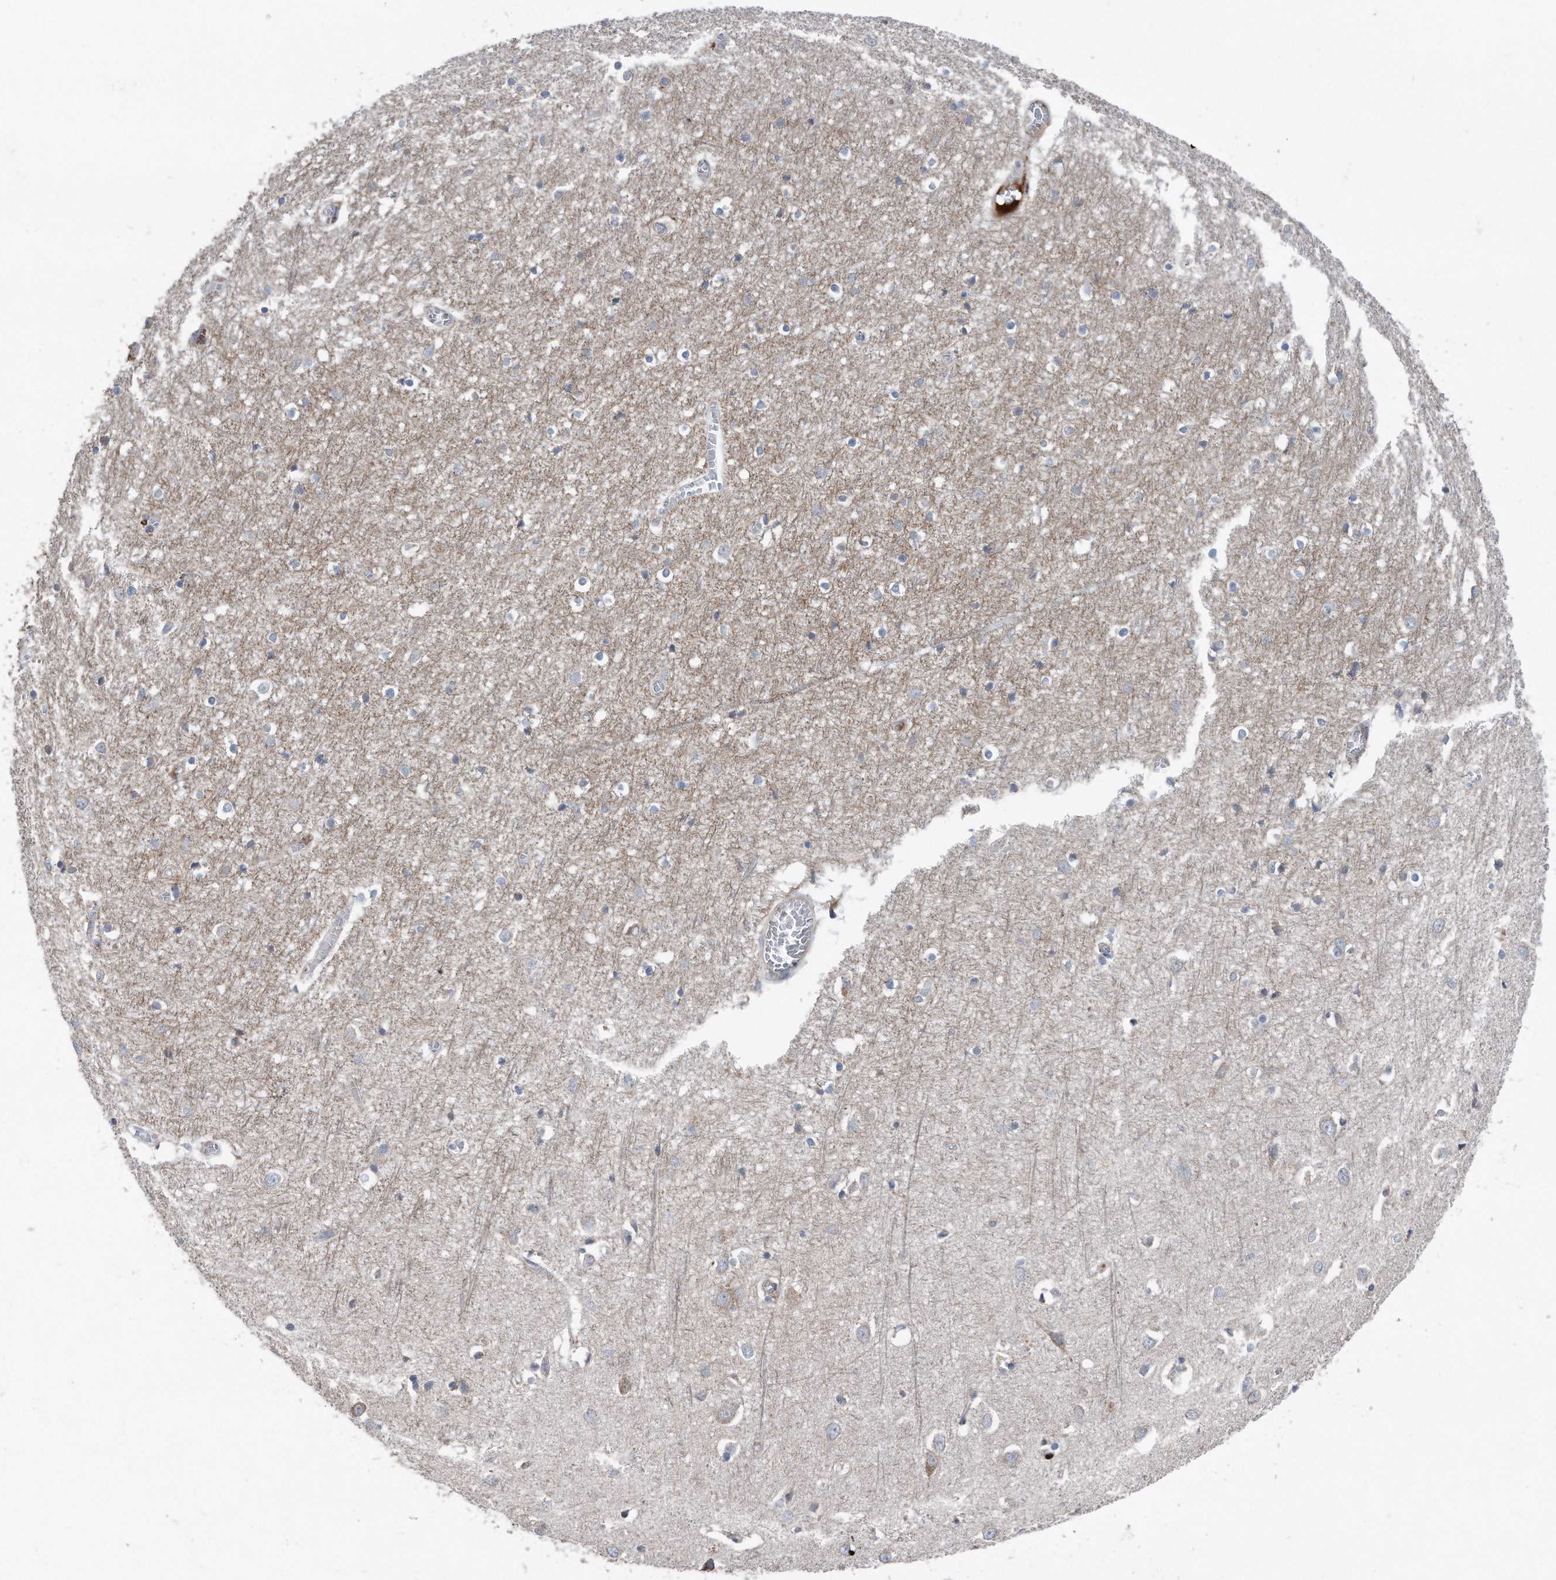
{"staining": {"intensity": "negative", "quantity": "none", "location": "none"}, "tissue": "cerebral cortex", "cell_type": "Endothelial cells", "image_type": "normal", "snomed": [{"axis": "morphology", "description": "Normal tissue, NOS"}, {"axis": "topography", "description": "Cerebral cortex"}], "caption": "Immunohistochemistry (IHC) of unremarkable cerebral cortex demonstrates no expression in endothelial cells.", "gene": "DST", "patient": {"sex": "female", "age": 64}}